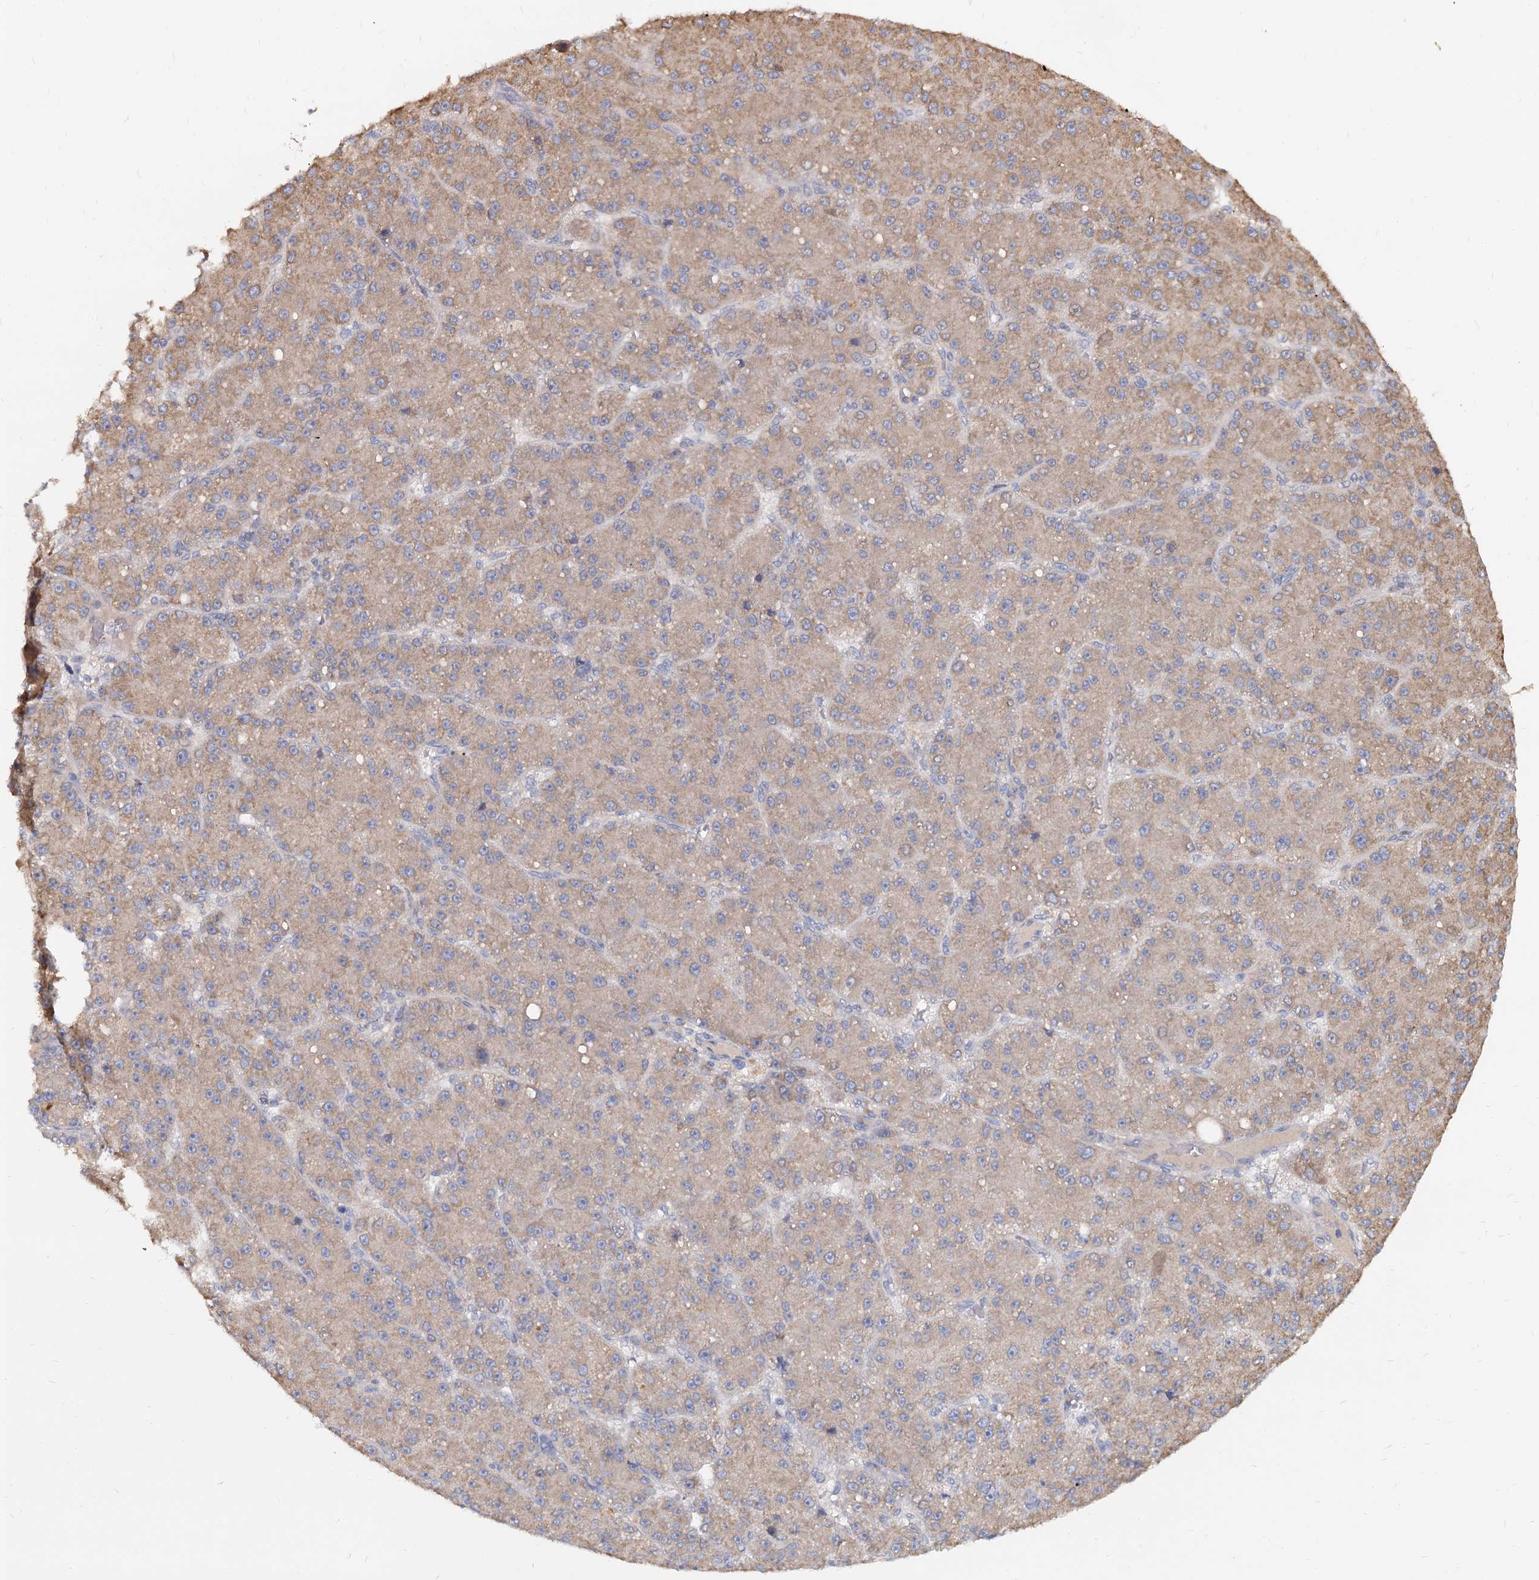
{"staining": {"intensity": "moderate", "quantity": "<25%", "location": "cytoplasmic/membranous"}, "tissue": "liver cancer", "cell_type": "Tumor cells", "image_type": "cancer", "snomed": [{"axis": "morphology", "description": "Carcinoma, Hepatocellular, NOS"}, {"axis": "topography", "description": "Liver"}], "caption": "Tumor cells reveal moderate cytoplasmic/membranous positivity in about <25% of cells in liver cancer. The protein is shown in brown color, while the nuclei are stained blue.", "gene": "LRRC51", "patient": {"sex": "male", "age": 67}}